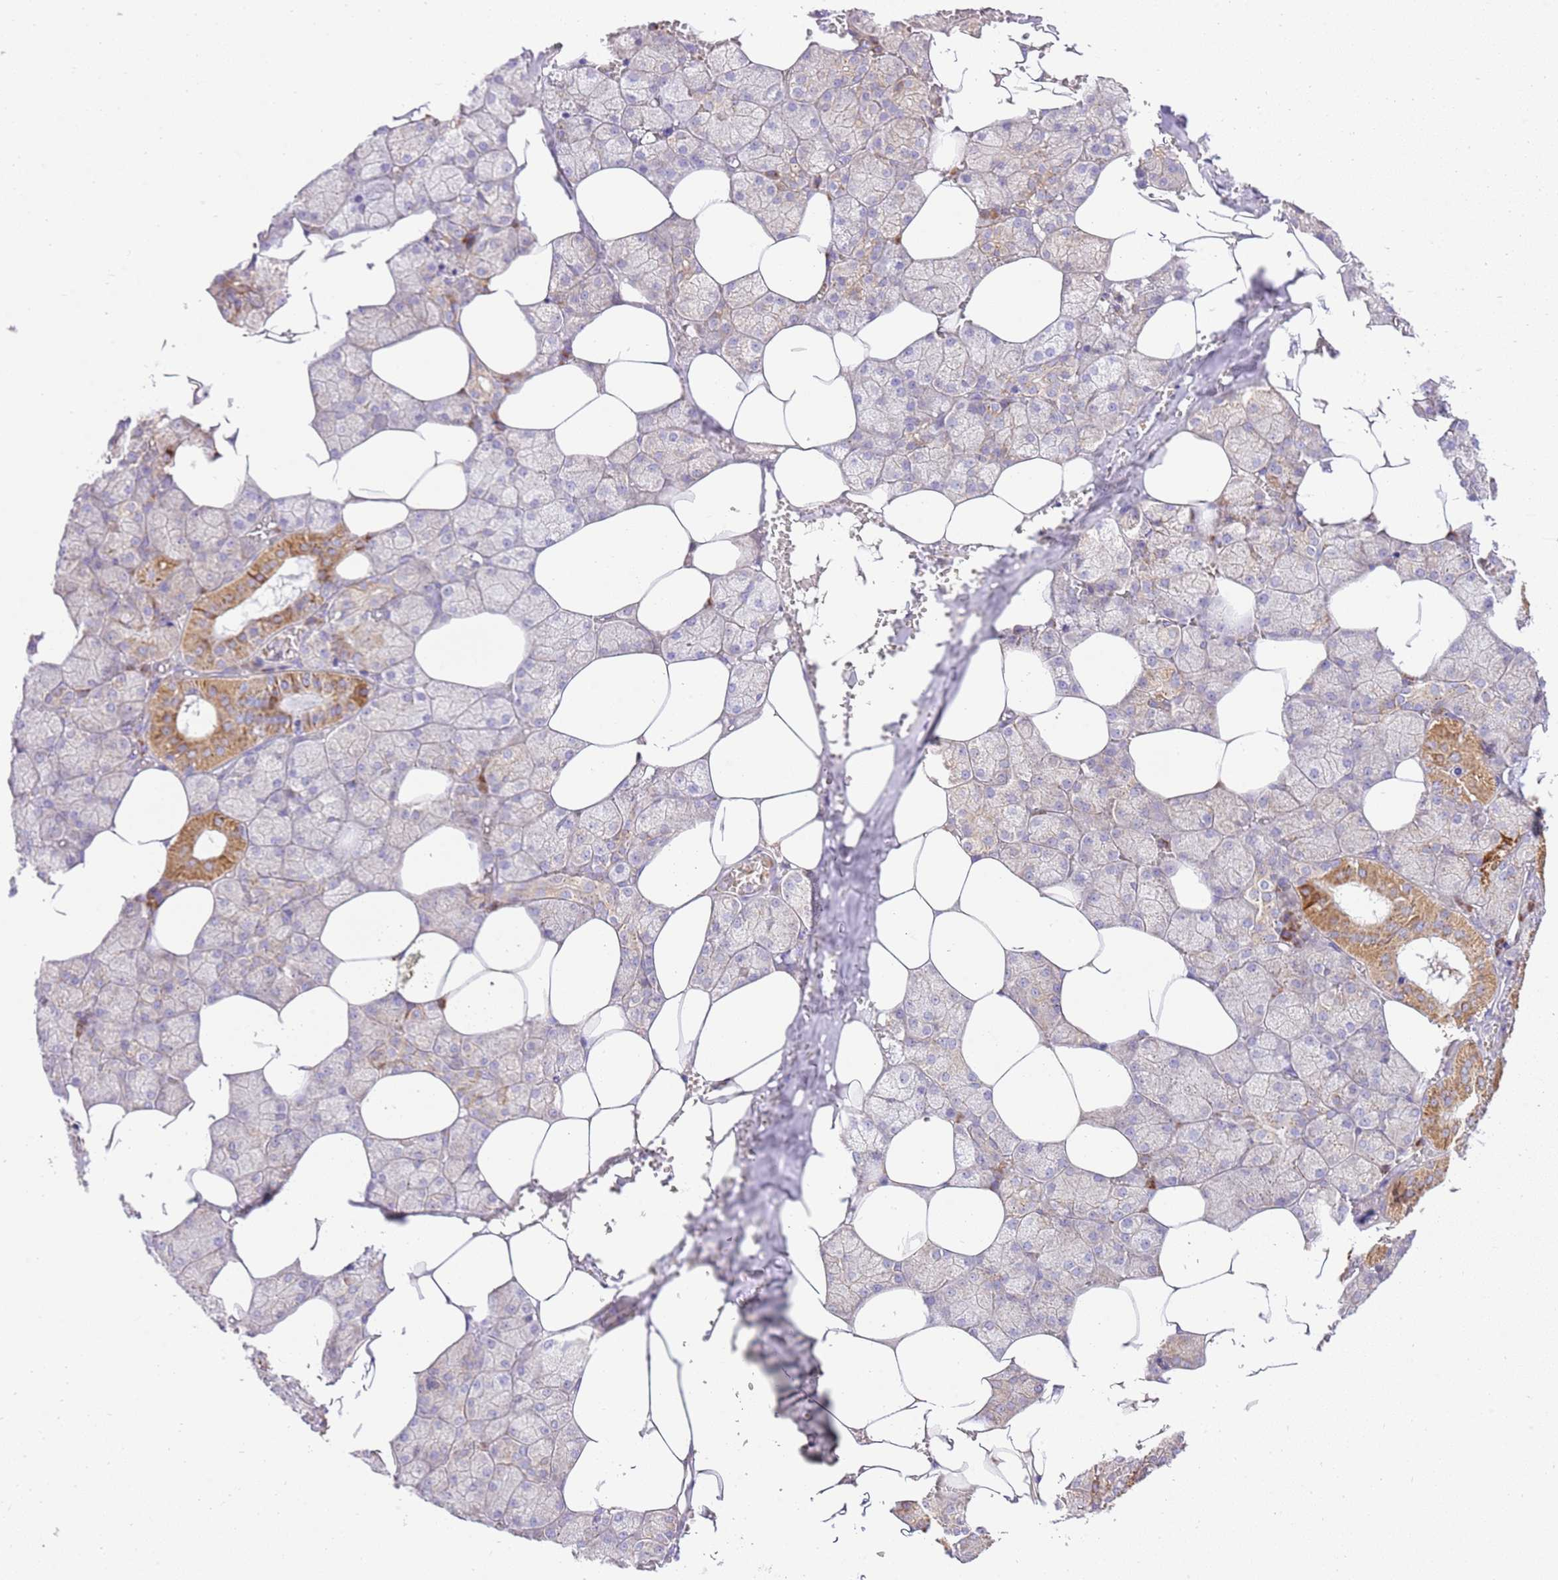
{"staining": {"intensity": "moderate", "quantity": "25%-75%", "location": "cytoplasmic/membranous"}, "tissue": "salivary gland", "cell_type": "Glandular cells", "image_type": "normal", "snomed": [{"axis": "morphology", "description": "Normal tissue, NOS"}, {"axis": "topography", "description": "Salivary gland"}], "caption": "IHC image of unremarkable salivary gland: salivary gland stained using IHC shows medium levels of moderate protein expression localized specifically in the cytoplasmic/membranous of glandular cells, appearing as a cytoplasmic/membranous brown color.", "gene": "SPATA2L", "patient": {"sex": "male", "age": 62}}